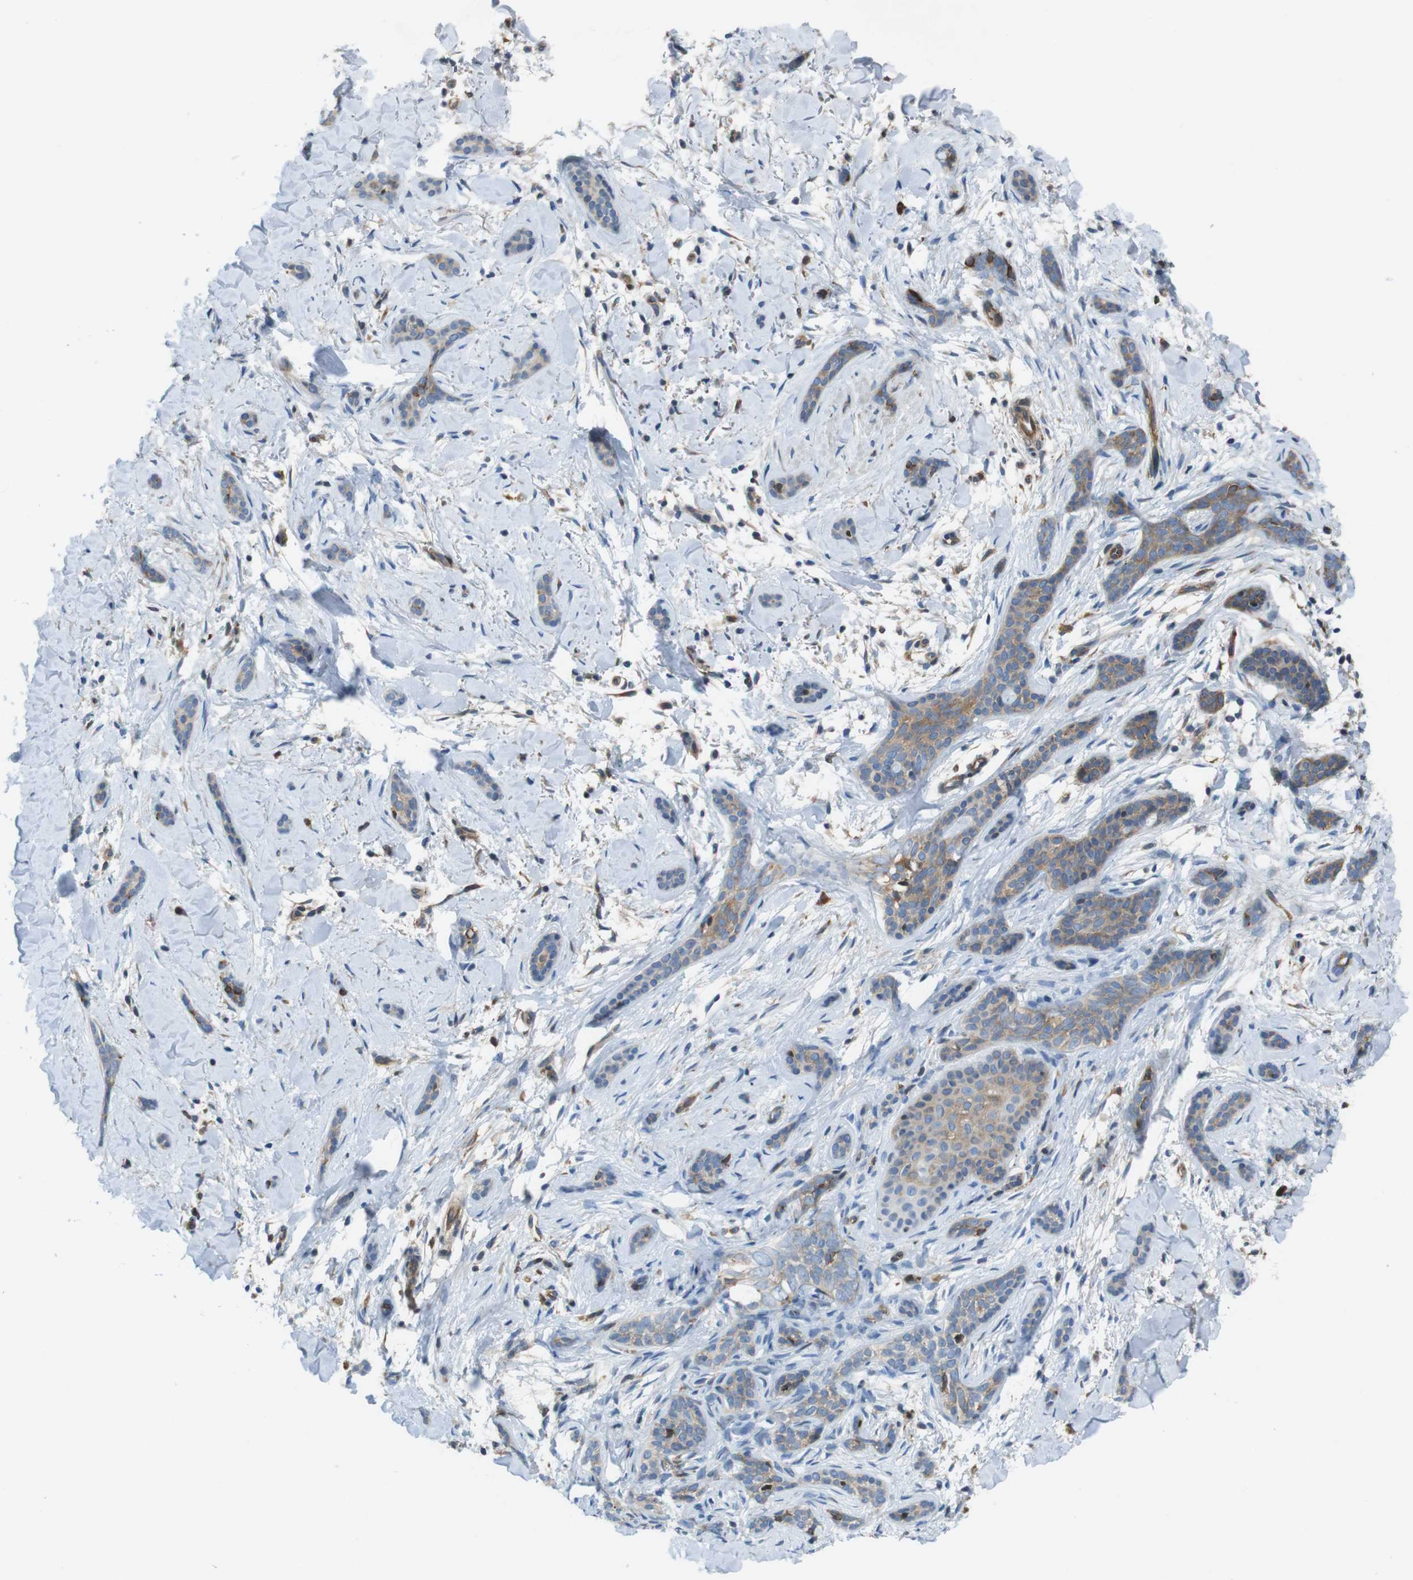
{"staining": {"intensity": "weak", "quantity": ">75%", "location": "cytoplasmic/membranous"}, "tissue": "skin cancer", "cell_type": "Tumor cells", "image_type": "cancer", "snomed": [{"axis": "morphology", "description": "Basal cell carcinoma"}, {"axis": "morphology", "description": "Adnexal tumor, benign"}, {"axis": "topography", "description": "Skin"}], "caption": "Weak cytoplasmic/membranous positivity for a protein is present in about >75% of tumor cells of basal cell carcinoma (skin) using IHC.", "gene": "PCDH10", "patient": {"sex": "female", "age": 42}}